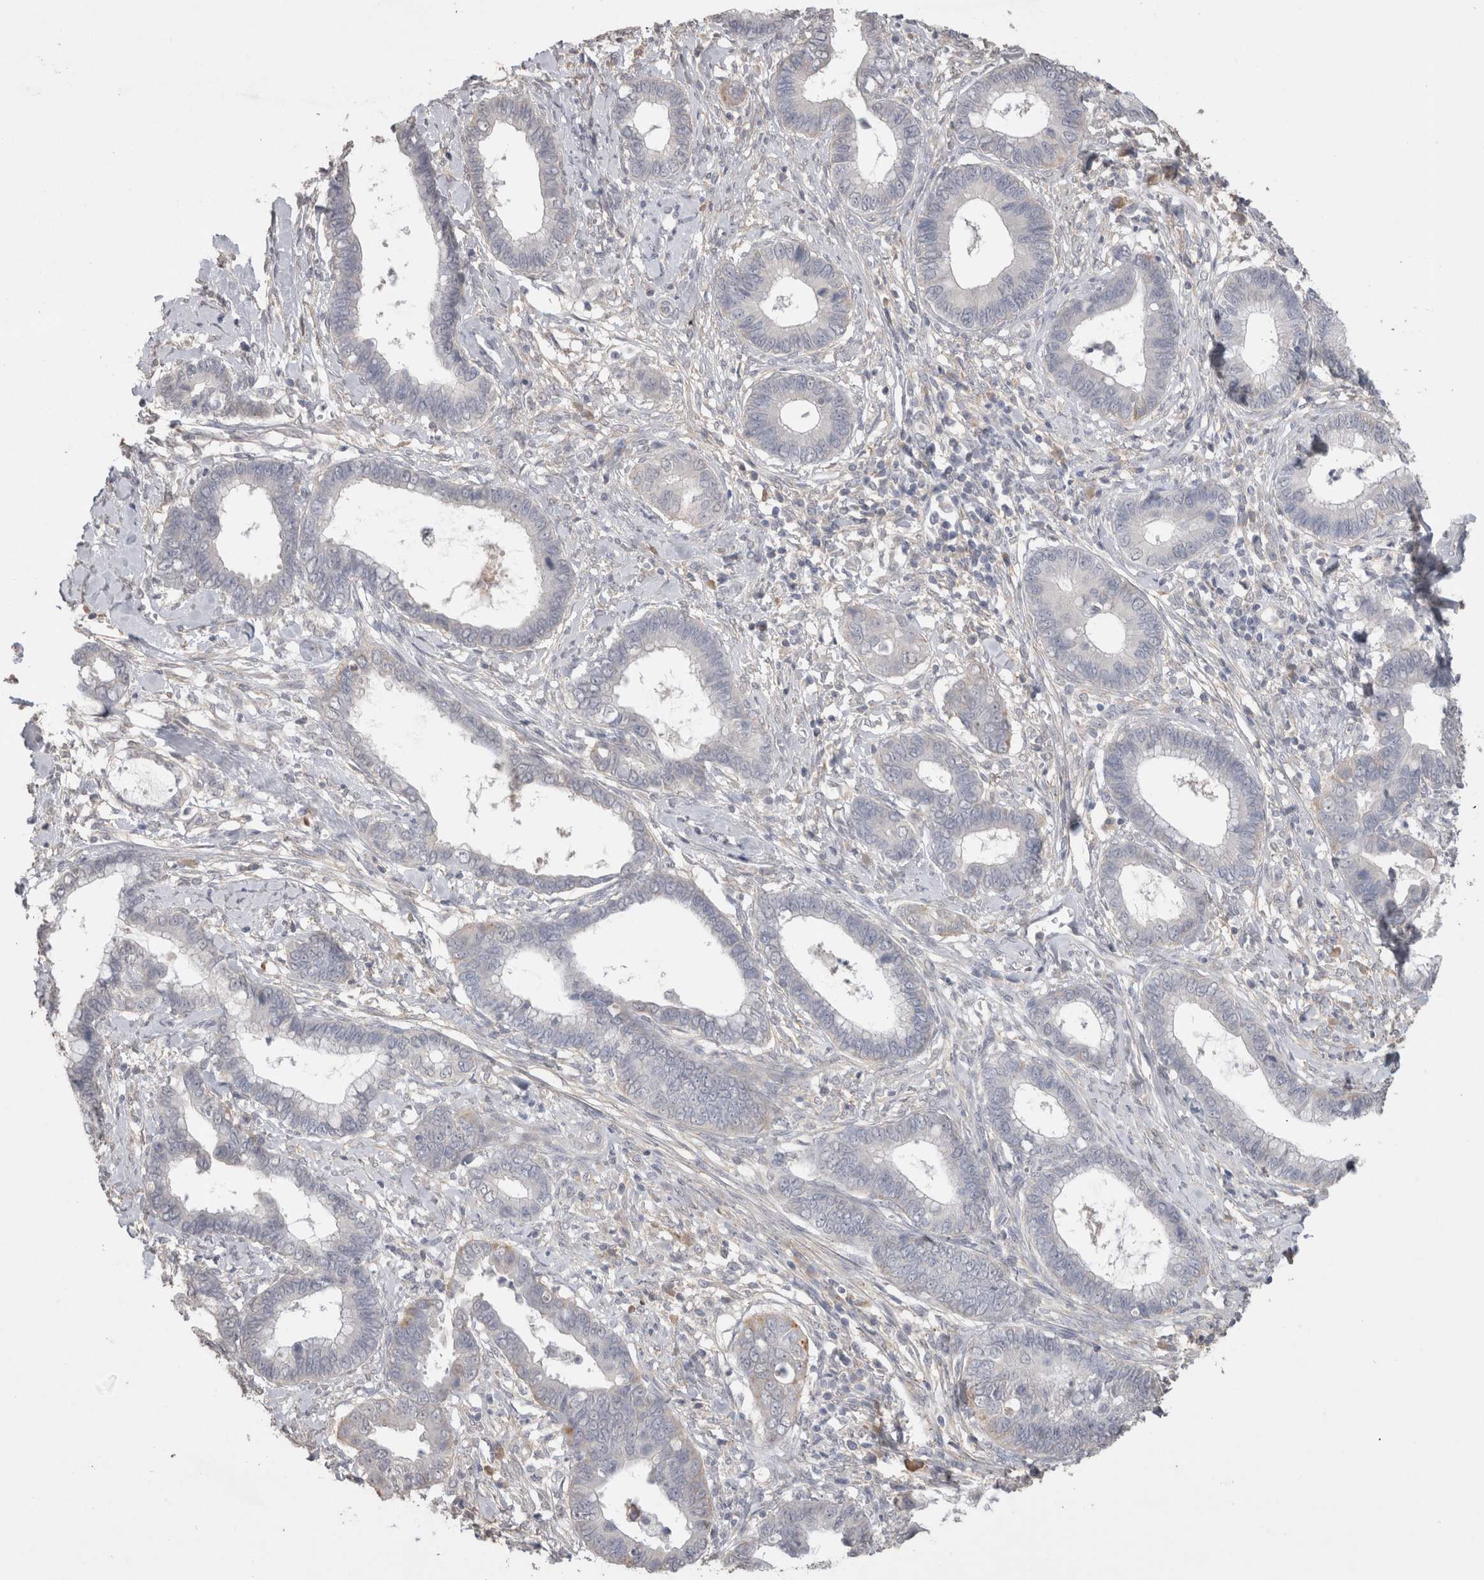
{"staining": {"intensity": "negative", "quantity": "none", "location": "none"}, "tissue": "cervical cancer", "cell_type": "Tumor cells", "image_type": "cancer", "snomed": [{"axis": "morphology", "description": "Adenocarcinoma, NOS"}, {"axis": "topography", "description": "Cervix"}], "caption": "Tumor cells show no significant protein staining in adenocarcinoma (cervical).", "gene": "NAALADL2", "patient": {"sex": "female", "age": 44}}